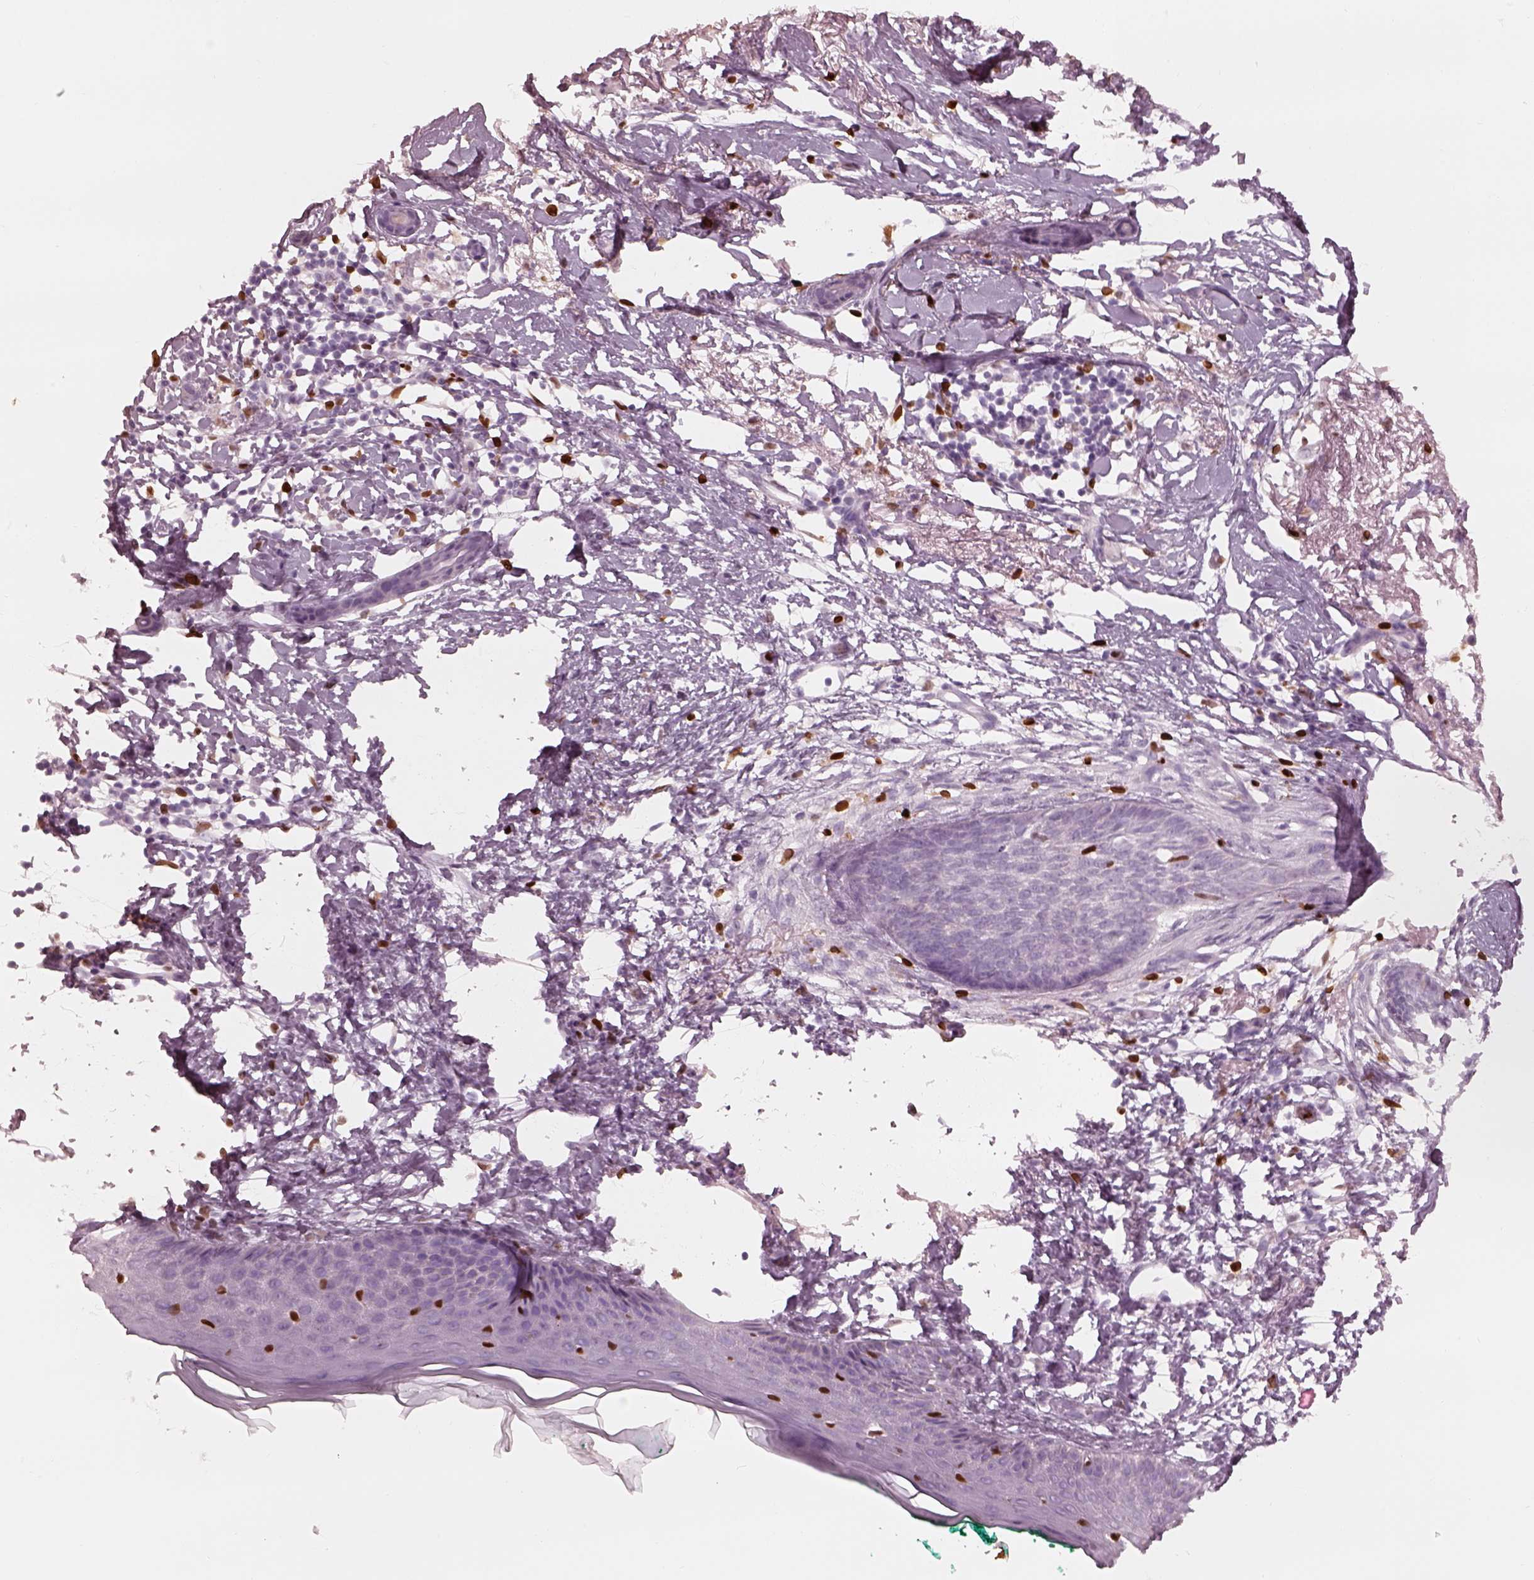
{"staining": {"intensity": "negative", "quantity": "none", "location": "none"}, "tissue": "skin cancer", "cell_type": "Tumor cells", "image_type": "cancer", "snomed": [{"axis": "morphology", "description": "Normal tissue, NOS"}, {"axis": "morphology", "description": "Basal cell carcinoma"}, {"axis": "topography", "description": "Skin"}], "caption": "This histopathology image is of skin cancer stained with IHC to label a protein in brown with the nuclei are counter-stained blue. There is no positivity in tumor cells.", "gene": "ALOX5", "patient": {"sex": "male", "age": 84}}